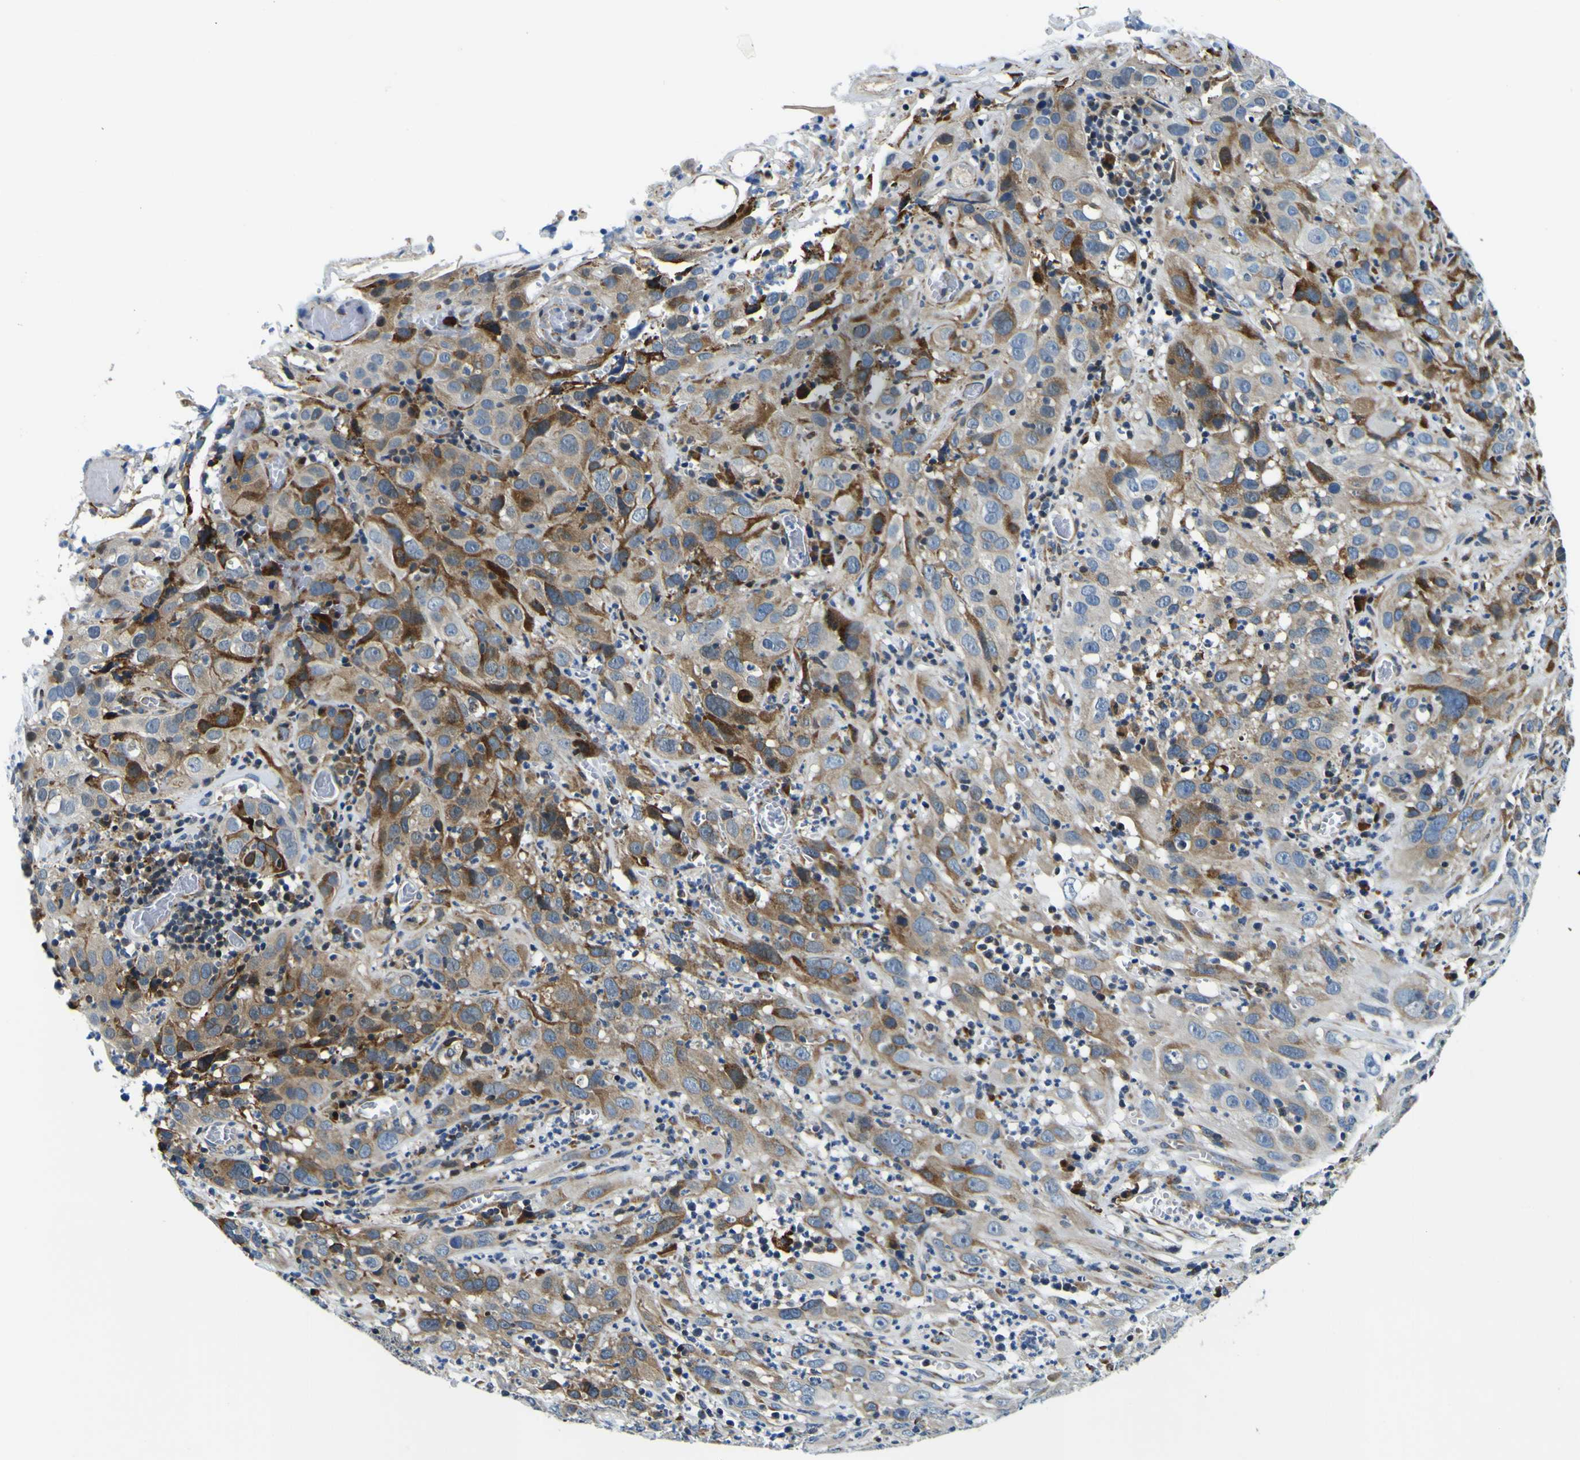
{"staining": {"intensity": "moderate", "quantity": "25%-75%", "location": "cytoplasmic/membranous"}, "tissue": "cervical cancer", "cell_type": "Tumor cells", "image_type": "cancer", "snomed": [{"axis": "morphology", "description": "Squamous cell carcinoma, NOS"}, {"axis": "topography", "description": "Cervix"}], "caption": "An image showing moderate cytoplasmic/membranous expression in about 25%-75% of tumor cells in cervical cancer (squamous cell carcinoma), as visualized by brown immunohistochemical staining.", "gene": "NLRP3", "patient": {"sex": "female", "age": 32}}